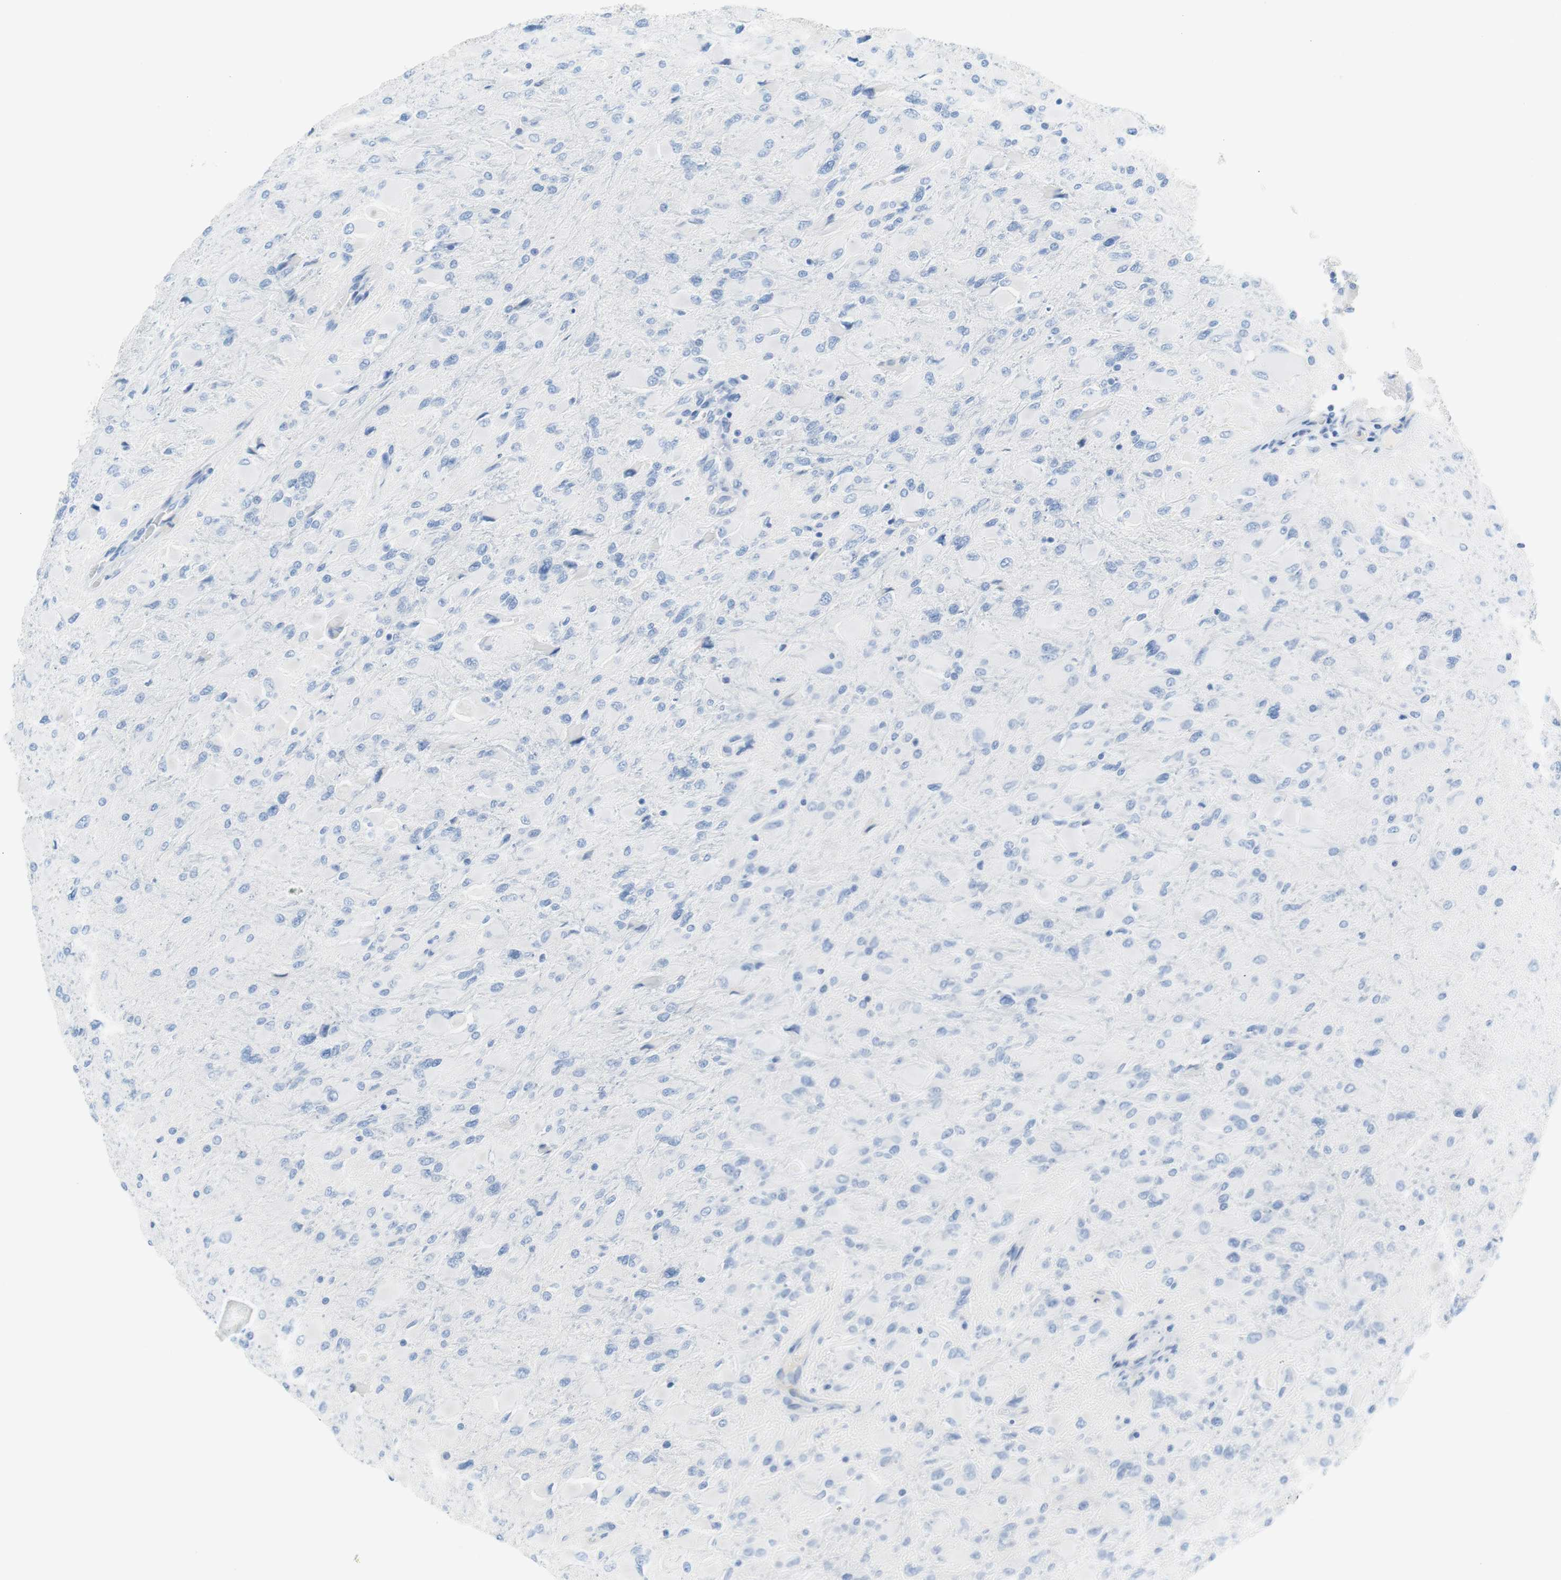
{"staining": {"intensity": "negative", "quantity": "none", "location": "none"}, "tissue": "glioma", "cell_type": "Tumor cells", "image_type": "cancer", "snomed": [{"axis": "morphology", "description": "Glioma, malignant, High grade"}, {"axis": "topography", "description": "Cerebral cortex"}], "caption": "High power microscopy photomicrograph of an immunohistochemistry photomicrograph of malignant high-grade glioma, revealing no significant positivity in tumor cells.", "gene": "MYH1", "patient": {"sex": "female", "age": 36}}